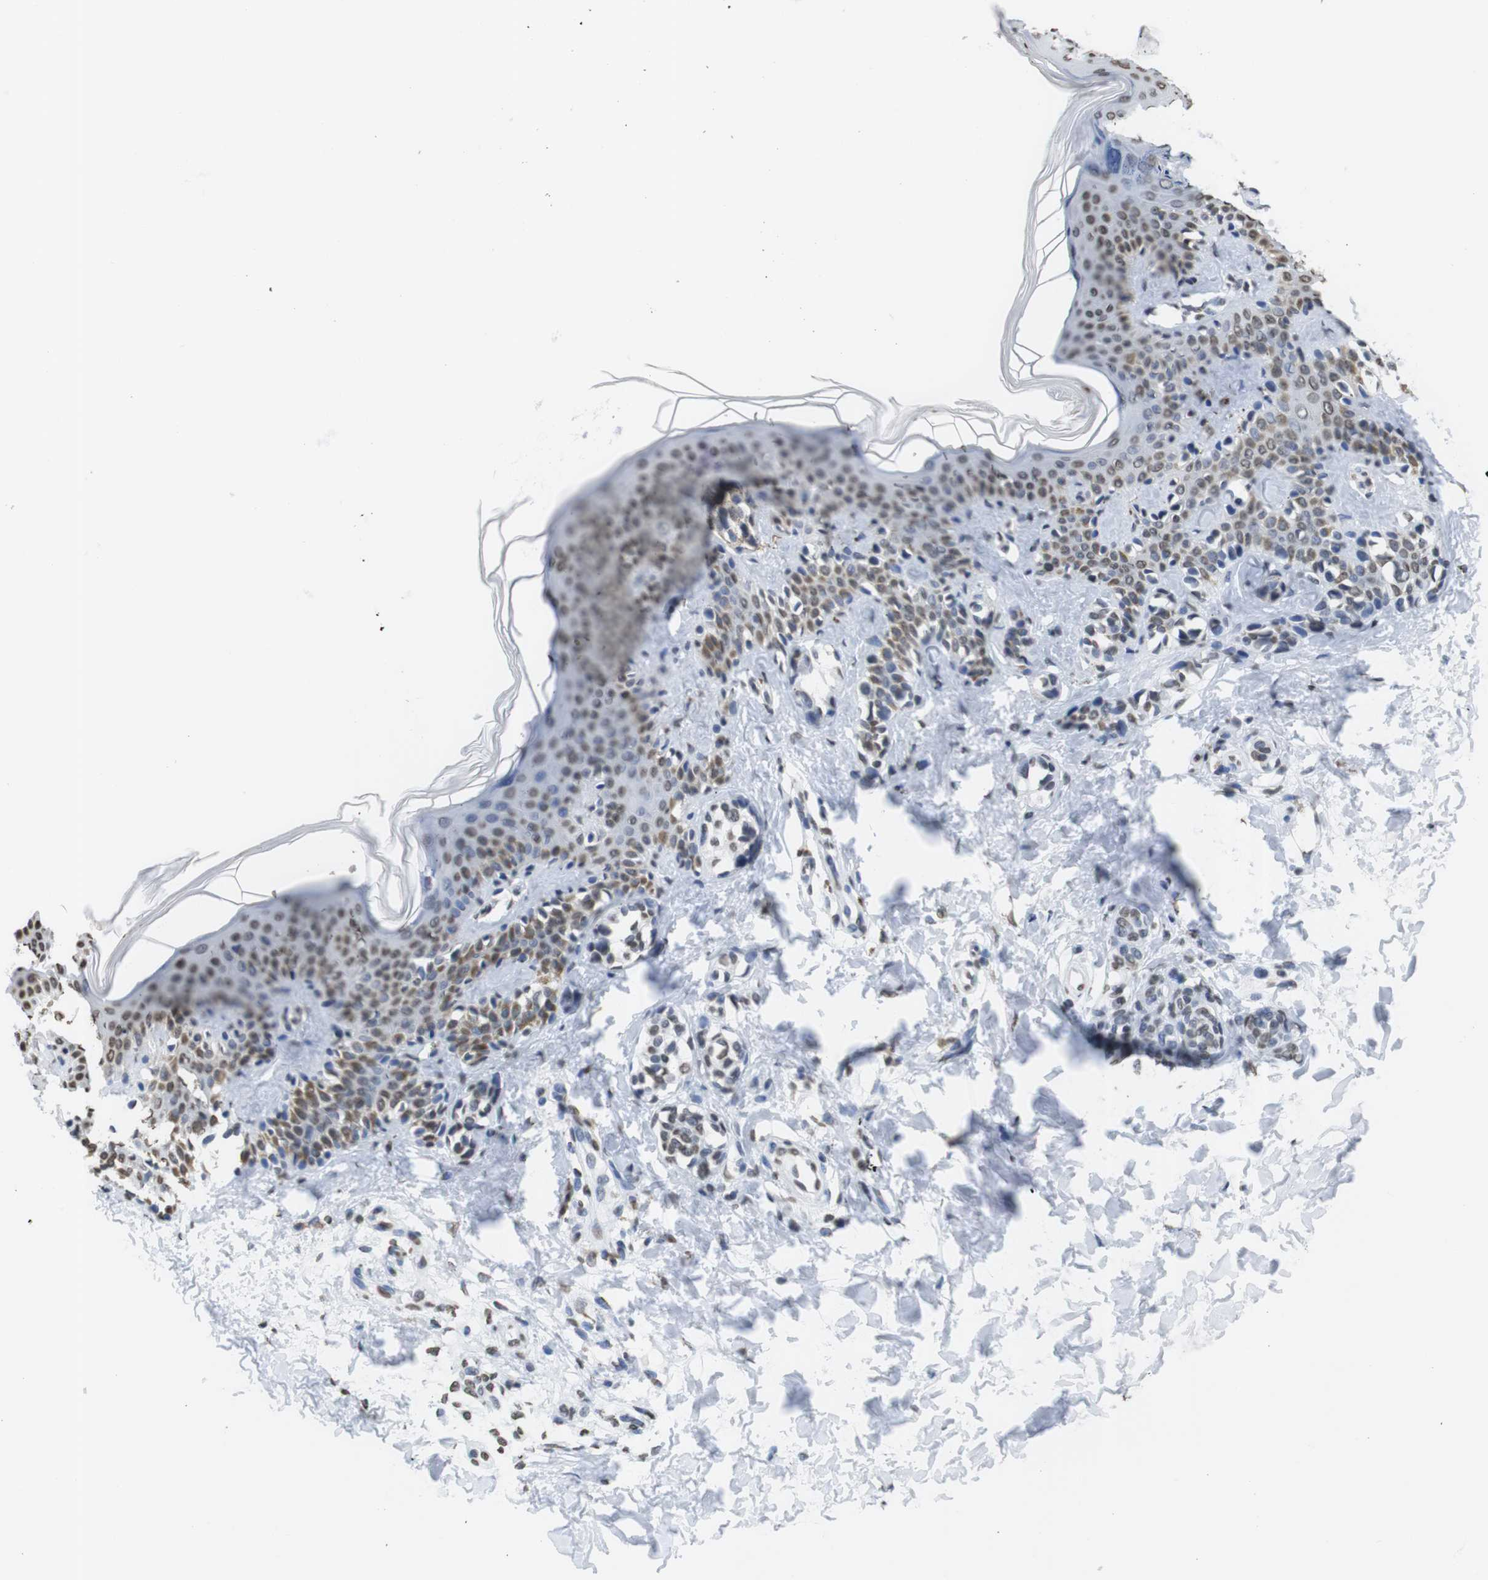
{"staining": {"intensity": "moderate", "quantity": ">75%", "location": "nuclear"}, "tissue": "skin", "cell_type": "Fibroblasts", "image_type": "normal", "snomed": [{"axis": "morphology", "description": "Normal tissue, NOS"}, {"axis": "topography", "description": "Skin"}], "caption": "The photomicrograph exhibits immunohistochemical staining of benign skin. There is moderate nuclear positivity is appreciated in about >75% of fibroblasts.", "gene": "BSX", "patient": {"sex": "male", "age": 16}}